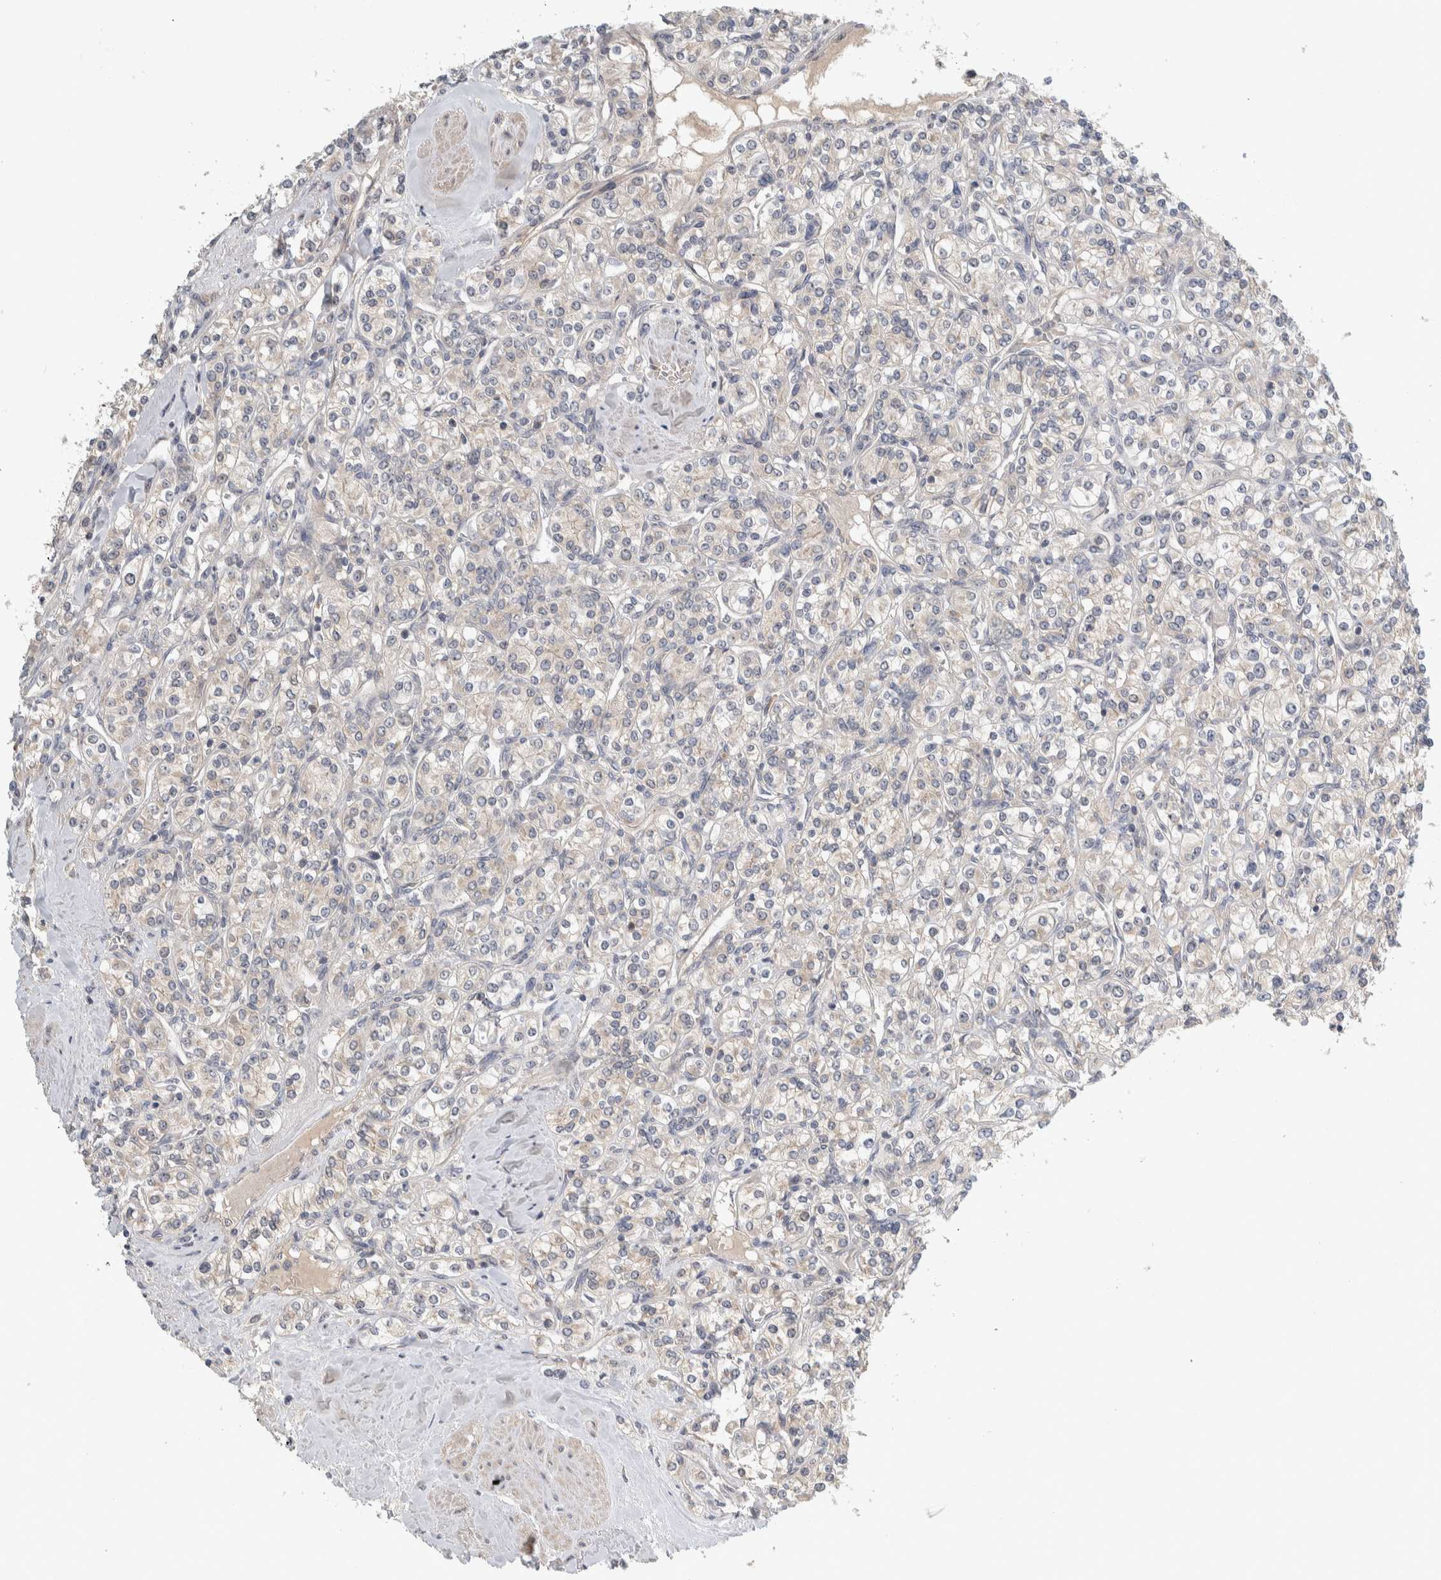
{"staining": {"intensity": "negative", "quantity": "none", "location": "none"}, "tissue": "renal cancer", "cell_type": "Tumor cells", "image_type": "cancer", "snomed": [{"axis": "morphology", "description": "Adenocarcinoma, NOS"}, {"axis": "topography", "description": "Kidney"}], "caption": "Tumor cells show no significant protein staining in renal cancer. (DAB immunohistochemistry, high magnification).", "gene": "MPRIP", "patient": {"sex": "male", "age": 77}}